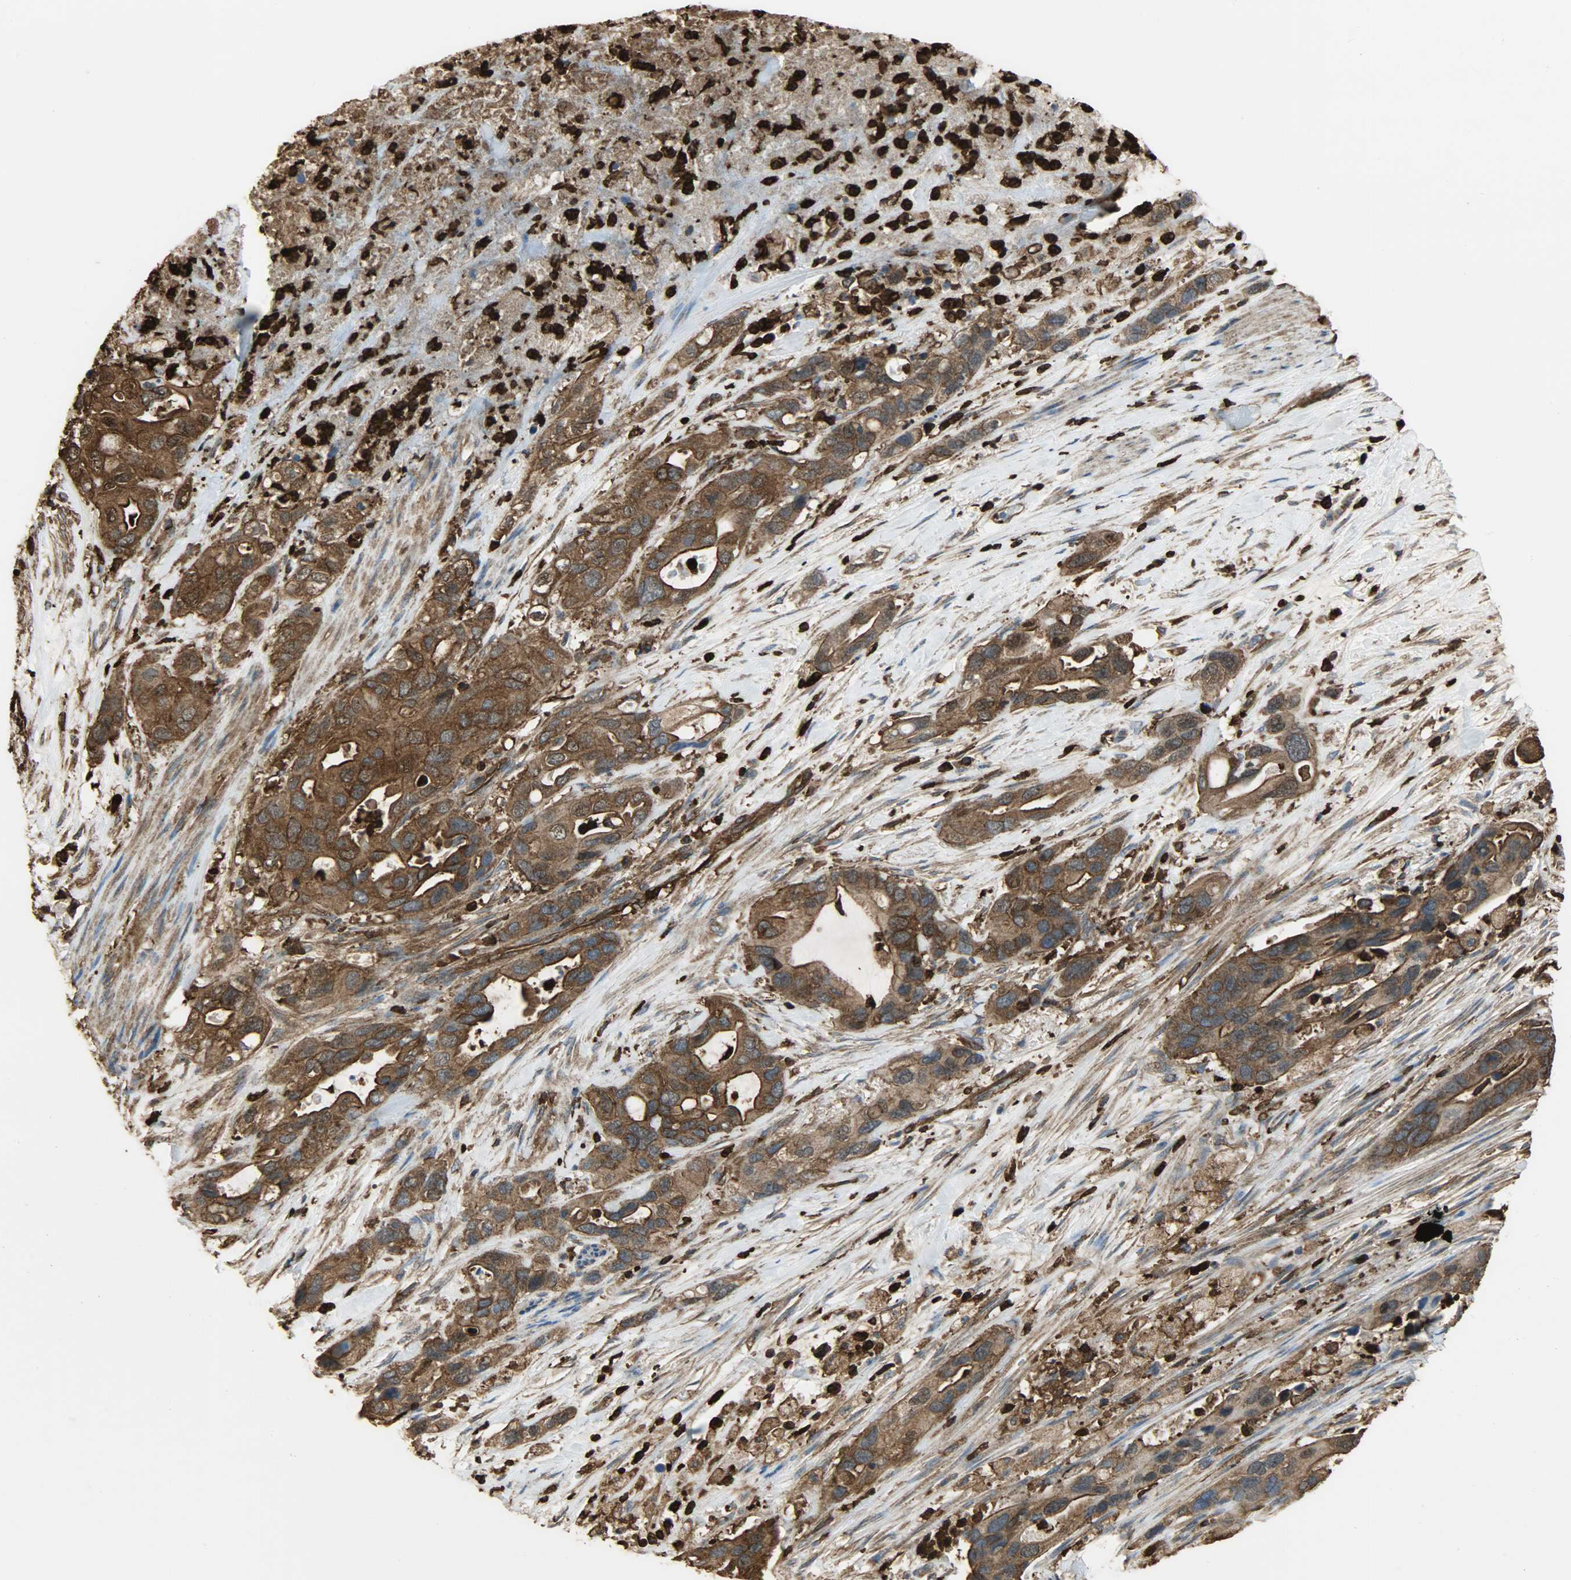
{"staining": {"intensity": "strong", "quantity": ">75%", "location": "cytoplasmic/membranous"}, "tissue": "pancreatic cancer", "cell_type": "Tumor cells", "image_type": "cancer", "snomed": [{"axis": "morphology", "description": "Adenocarcinoma, NOS"}, {"axis": "topography", "description": "Pancreas"}], "caption": "Human adenocarcinoma (pancreatic) stained with a brown dye exhibits strong cytoplasmic/membranous positive expression in approximately >75% of tumor cells.", "gene": "VASP", "patient": {"sex": "female", "age": 71}}